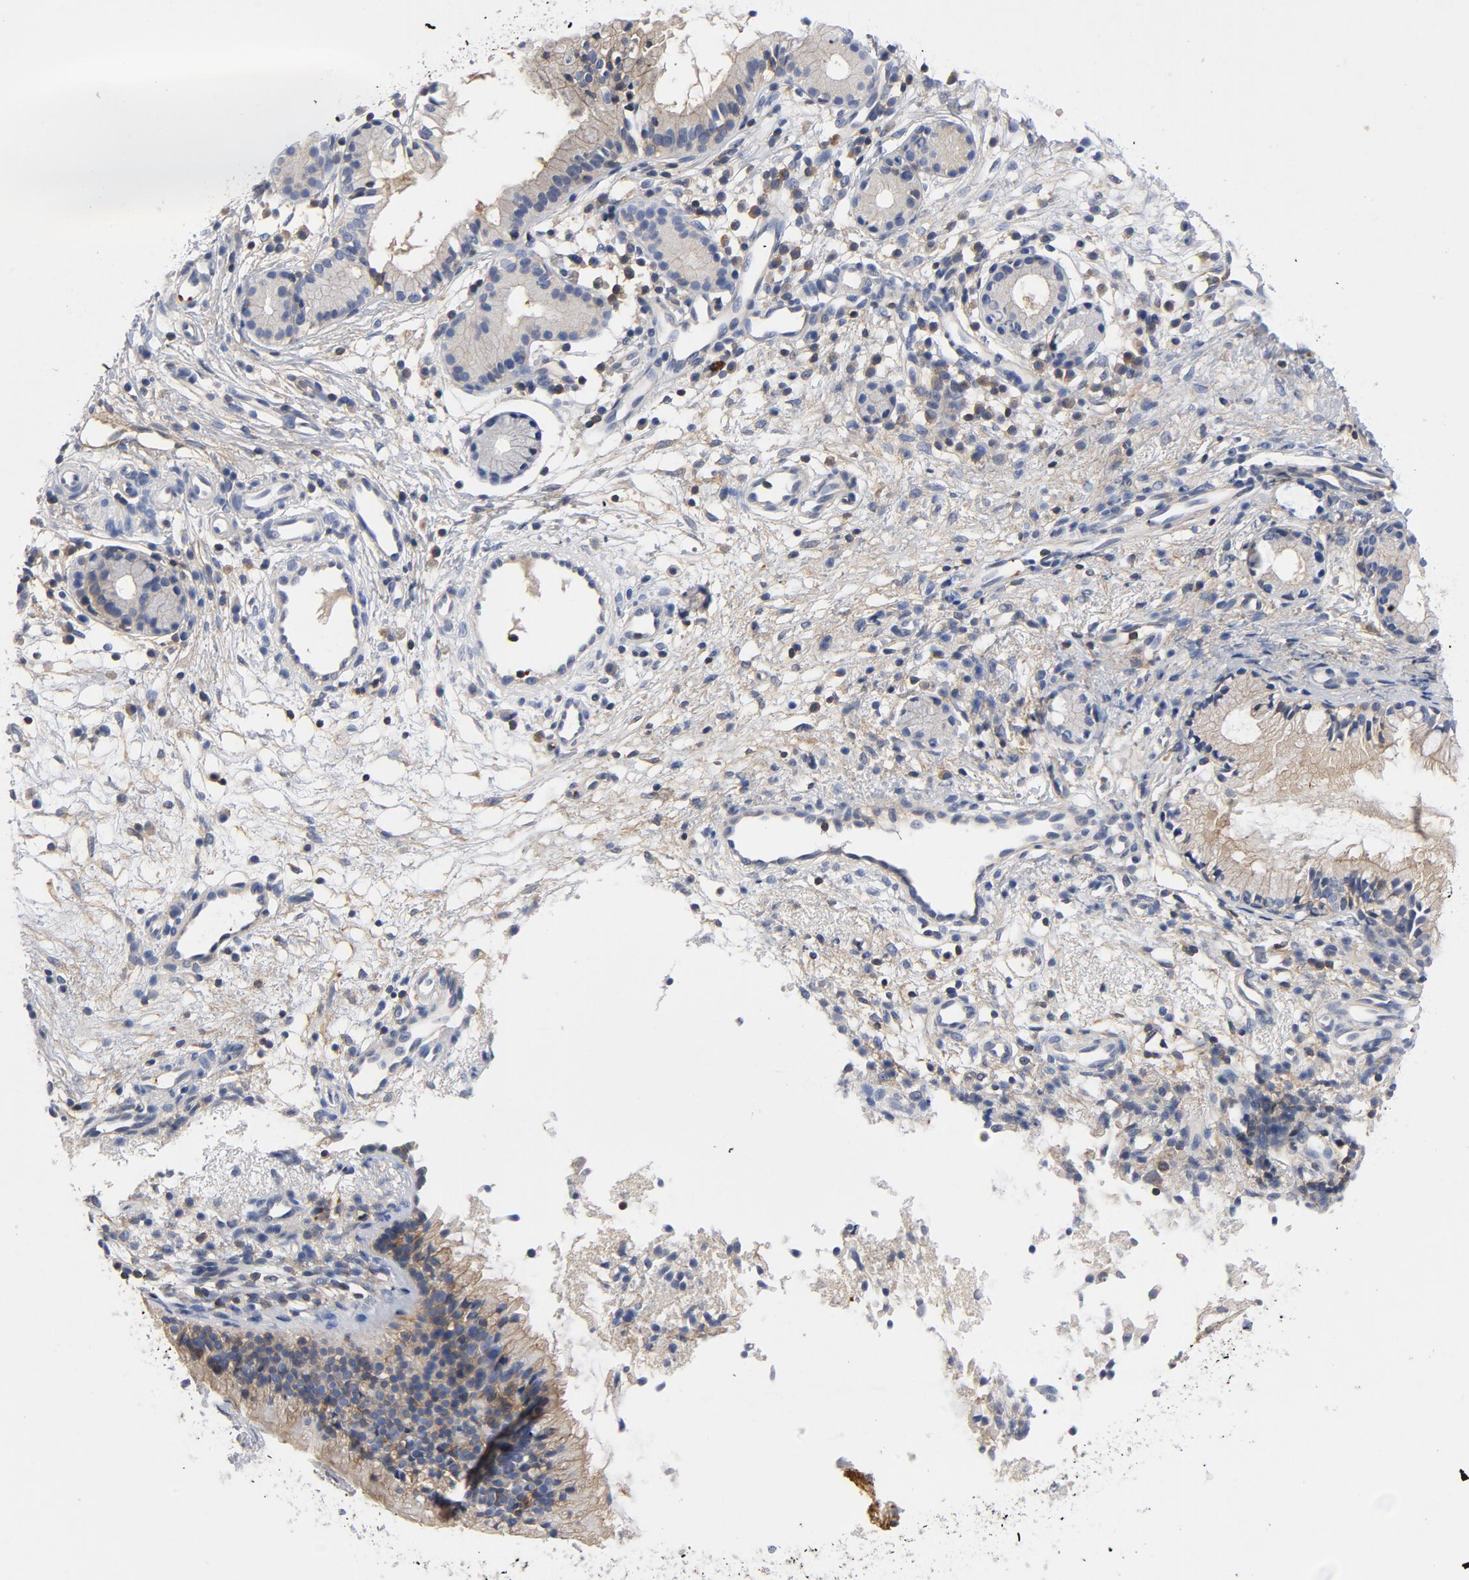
{"staining": {"intensity": "weak", "quantity": ">75%", "location": "cytoplasmic/membranous"}, "tissue": "nasopharynx", "cell_type": "Respiratory epithelial cells", "image_type": "normal", "snomed": [{"axis": "morphology", "description": "Normal tissue, NOS"}, {"axis": "topography", "description": "Nasopharynx"}], "caption": "IHC of normal human nasopharynx reveals low levels of weak cytoplasmic/membranous expression in about >75% of respiratory epithelial cells. (Stains: DAB (3,3'-diaminobenzidine) in brown, nuclei in blue, Microscopy: brightfield microscopy at high magnification).", "gene": "SRC", "patient": {"sex": "male", "age": 21}}